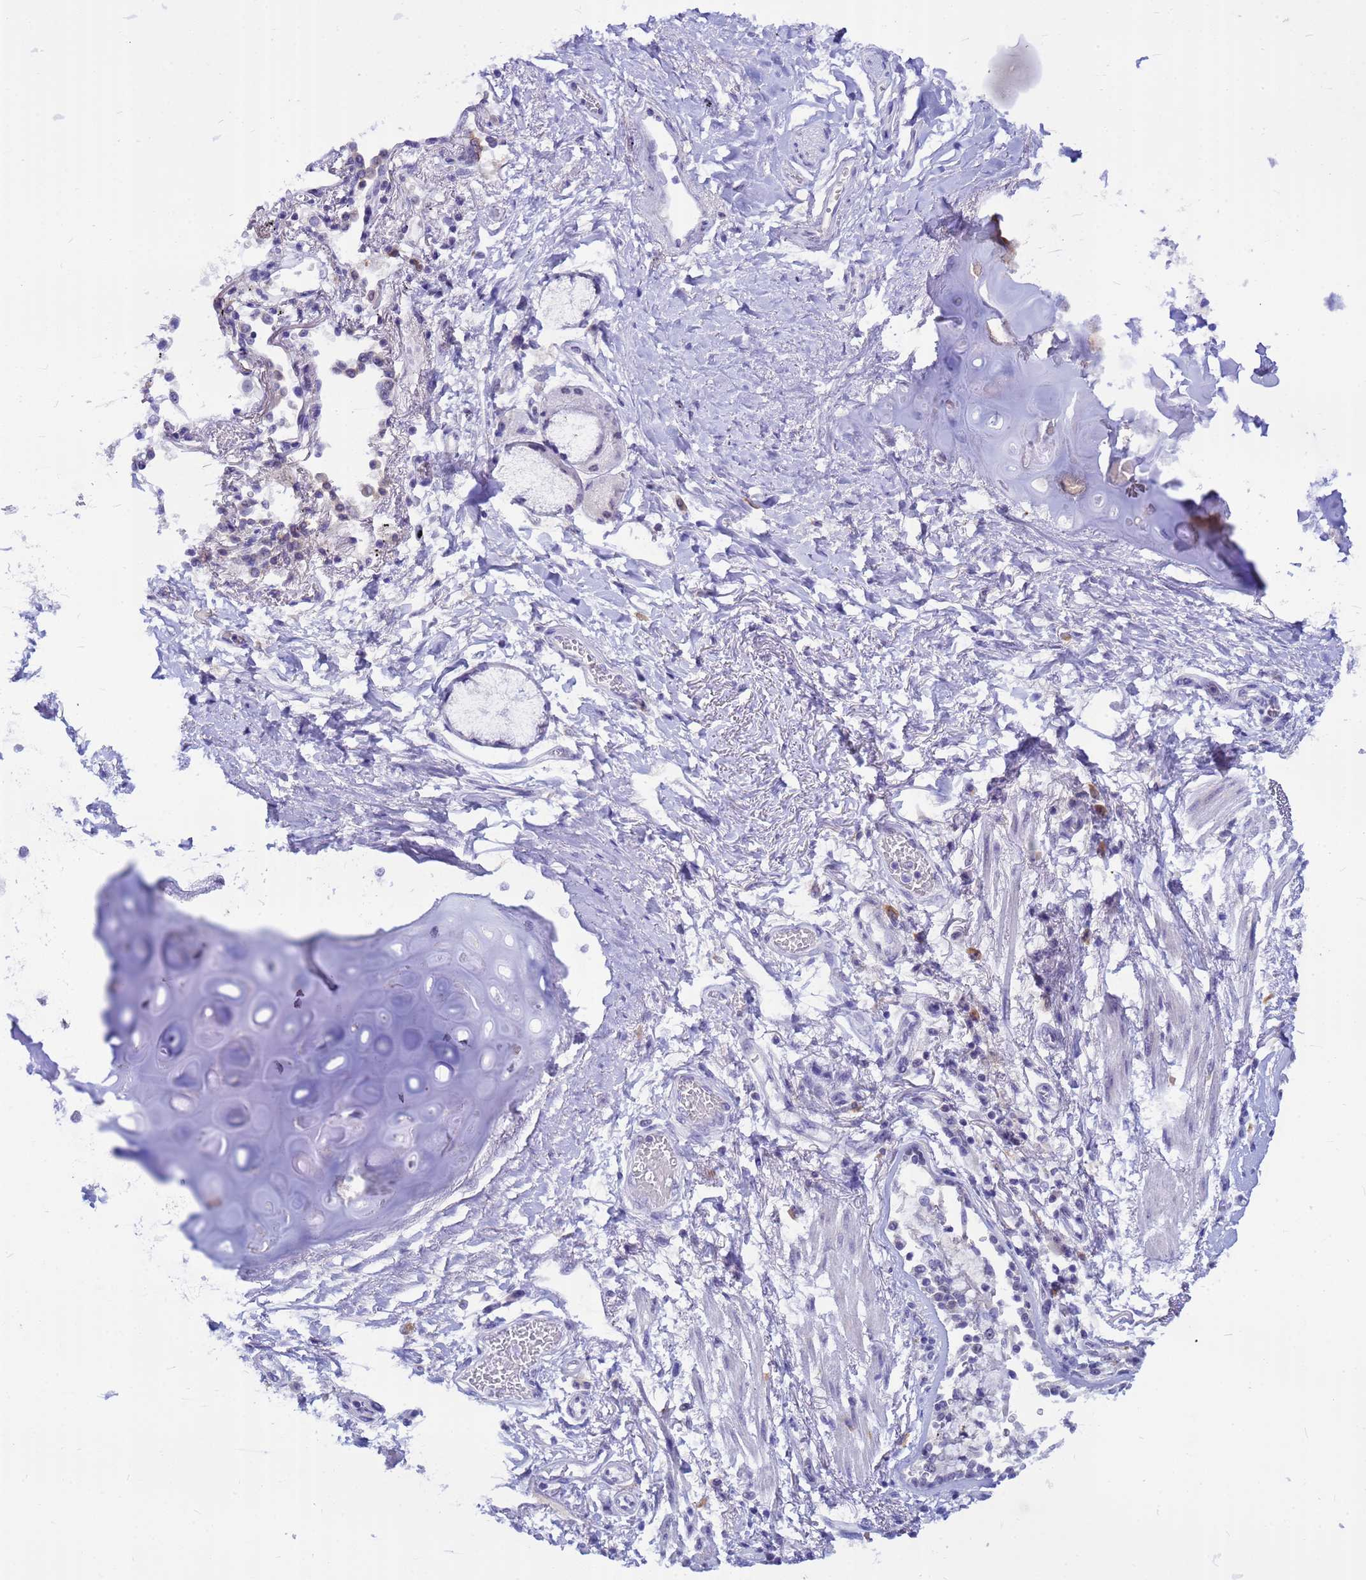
{"staining": {"intensity": "negative", "quantity": "none", "location": "none"}, "tissue": "adipose tissue", "cell_type": "Adipocytes", "image_type": "normal", "snomed": [{"axis": "morphology", "description": "Normal tissue, NOS"}, {"axis": "topography", "description": "Cartilage tissue"}], "caption": "IHC image of benign human adipose tissue stained for a protein (brown), which exhibits no staining in adipocytes.", "gene": "DMRTC2", "patient": {"sex": "male", "age": 73}}